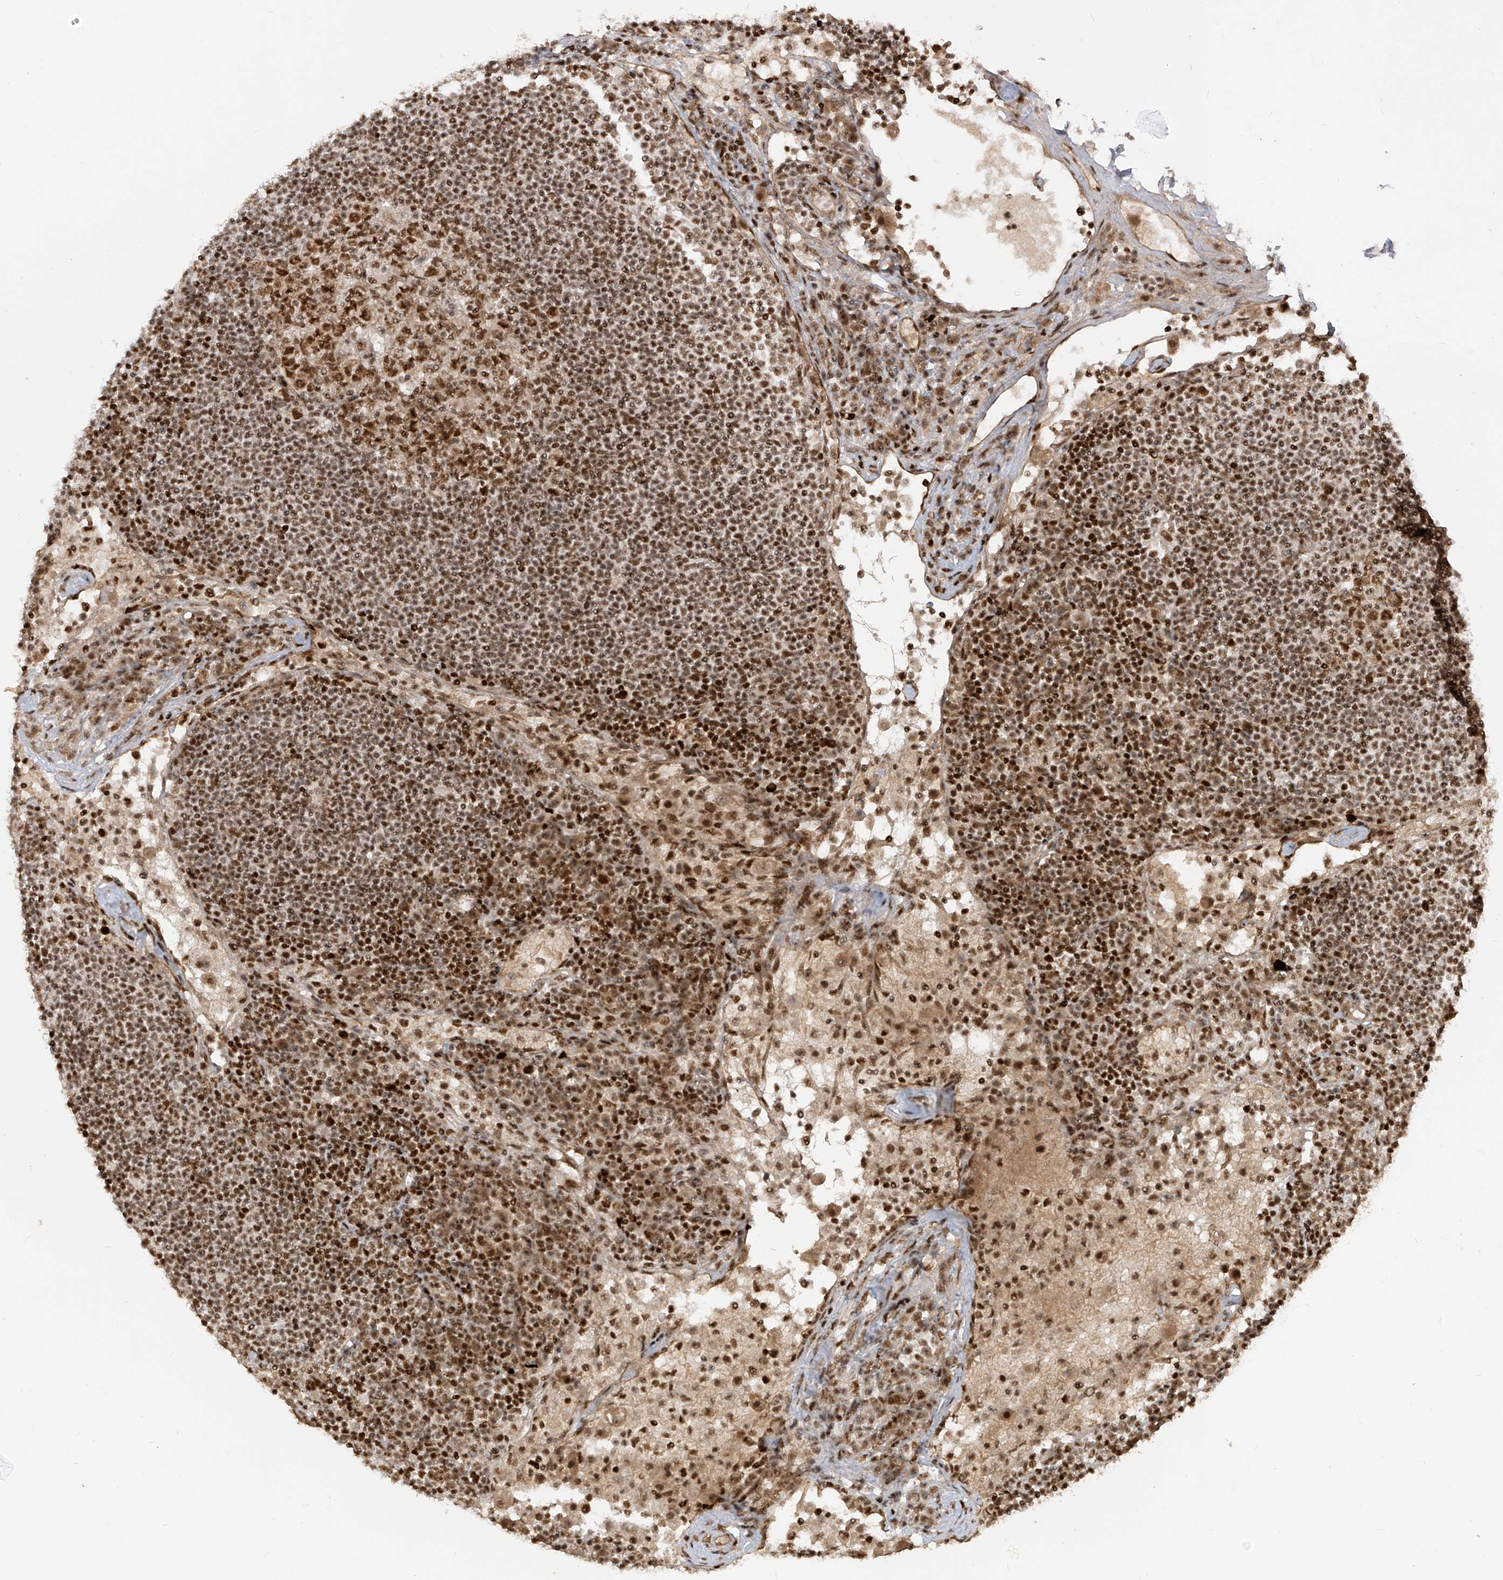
{"staining": {"intensity": "moderate", "quantity": ">75%", "location": "nuclear"}, "tissue": "lymph node", "cell_type": "Germinal center cells", "image_type": "normal", "snomed": [{"axis": "morphology", "description": "Normal tissue, NOS"}, {"axis": "topography", "description": "Lymph node"}], "caption": "Moderate nuclear protein expression is seen in approximately >75% of germinal center cells in lymph node.", "gene": "ARHGEF3", "patient": {"sex": "female", "age": 53}}